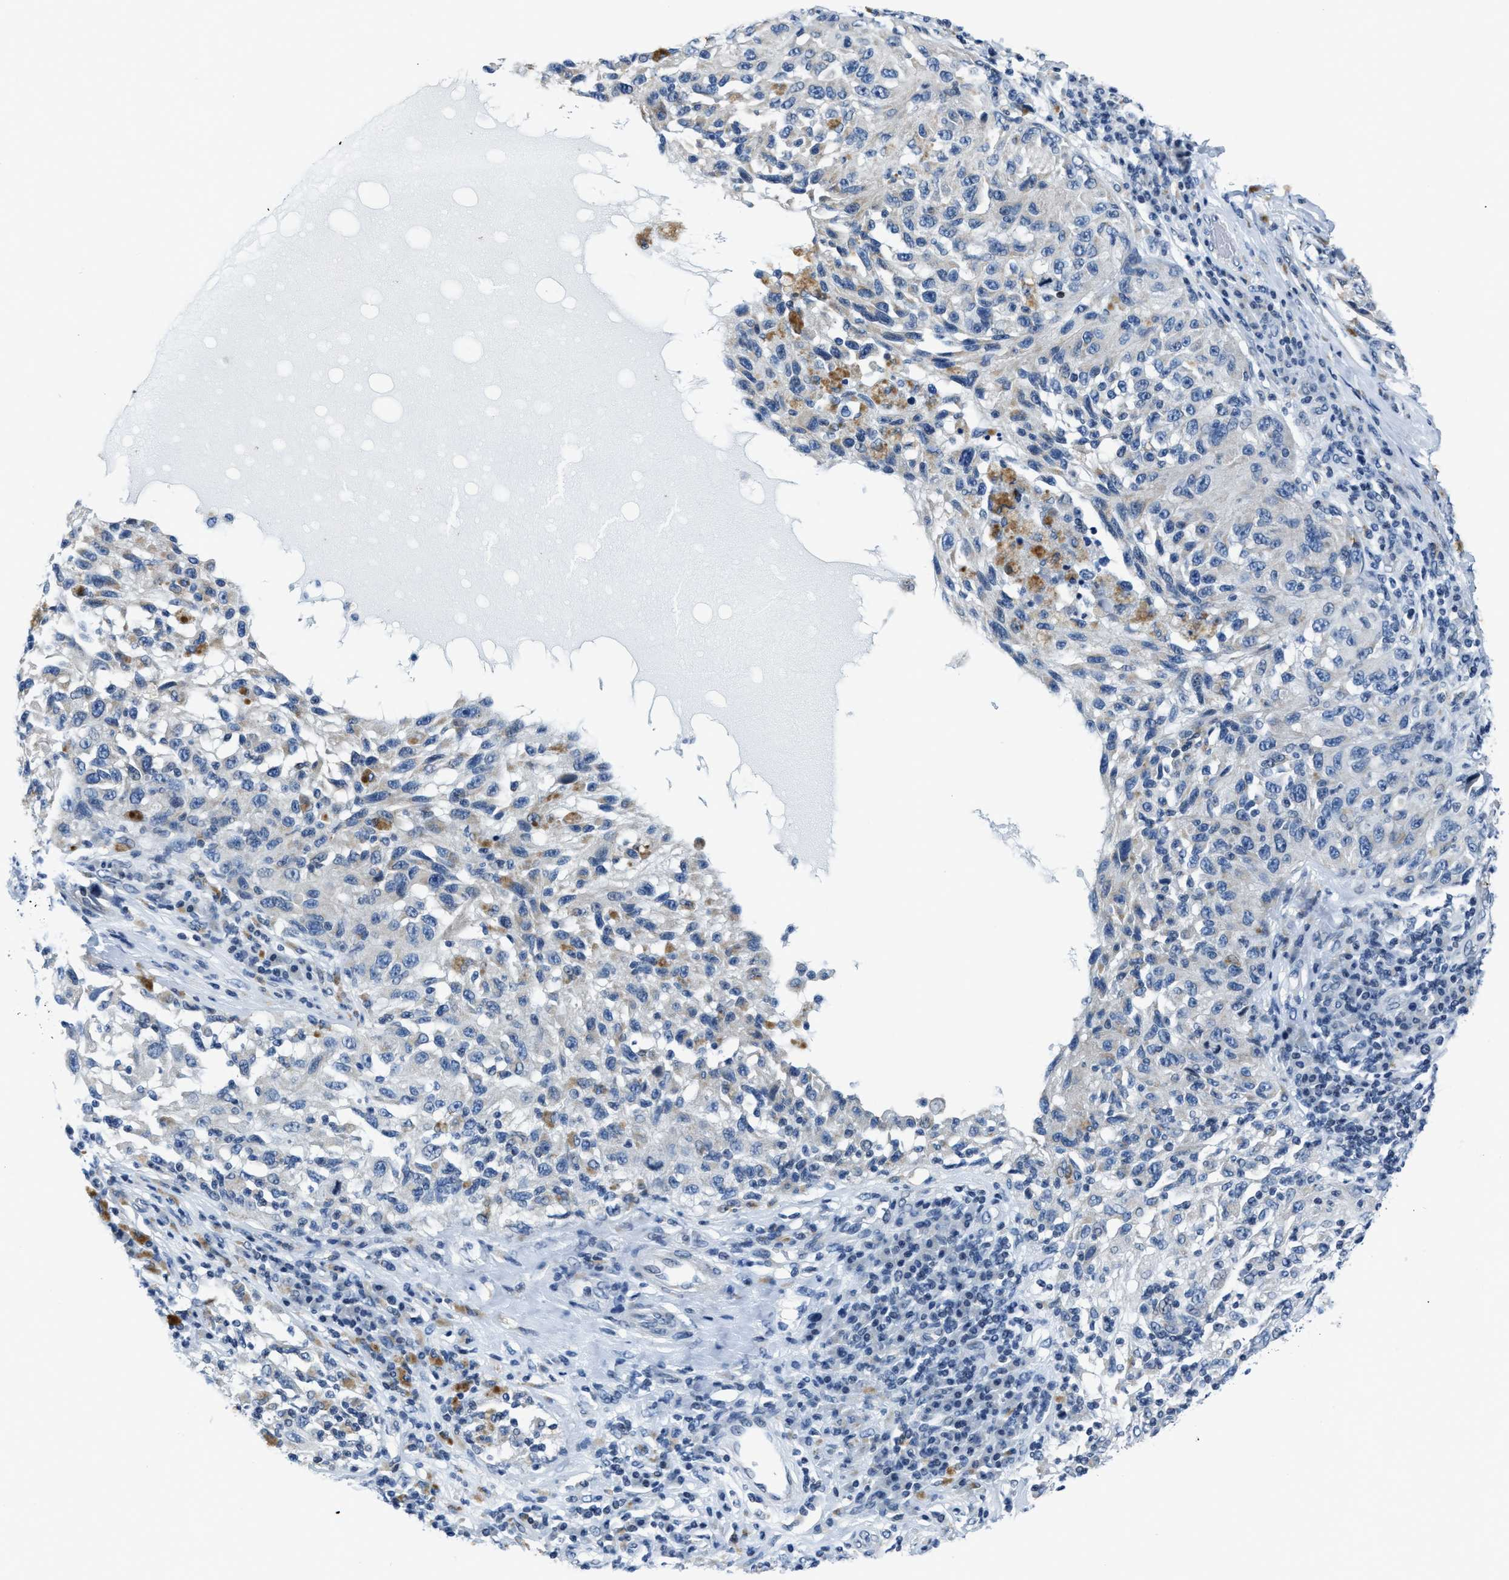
{"staining": {"intensity": "negative", "quantity": "none", "location": "none"}, "tissue": "melanoma", "cell_type": "Tumor cells", "image_type": "cancer", "snomed": [{"axis": "morphology", "description": "Malignant melanoma, NOS"}, {"axis": "topography", "description": "Skin"}], "caption": "There is no significant staining in tumor cells of melanoma.", "gene": "ASZ1", "patient": {"sex": "female", "age": 73}}